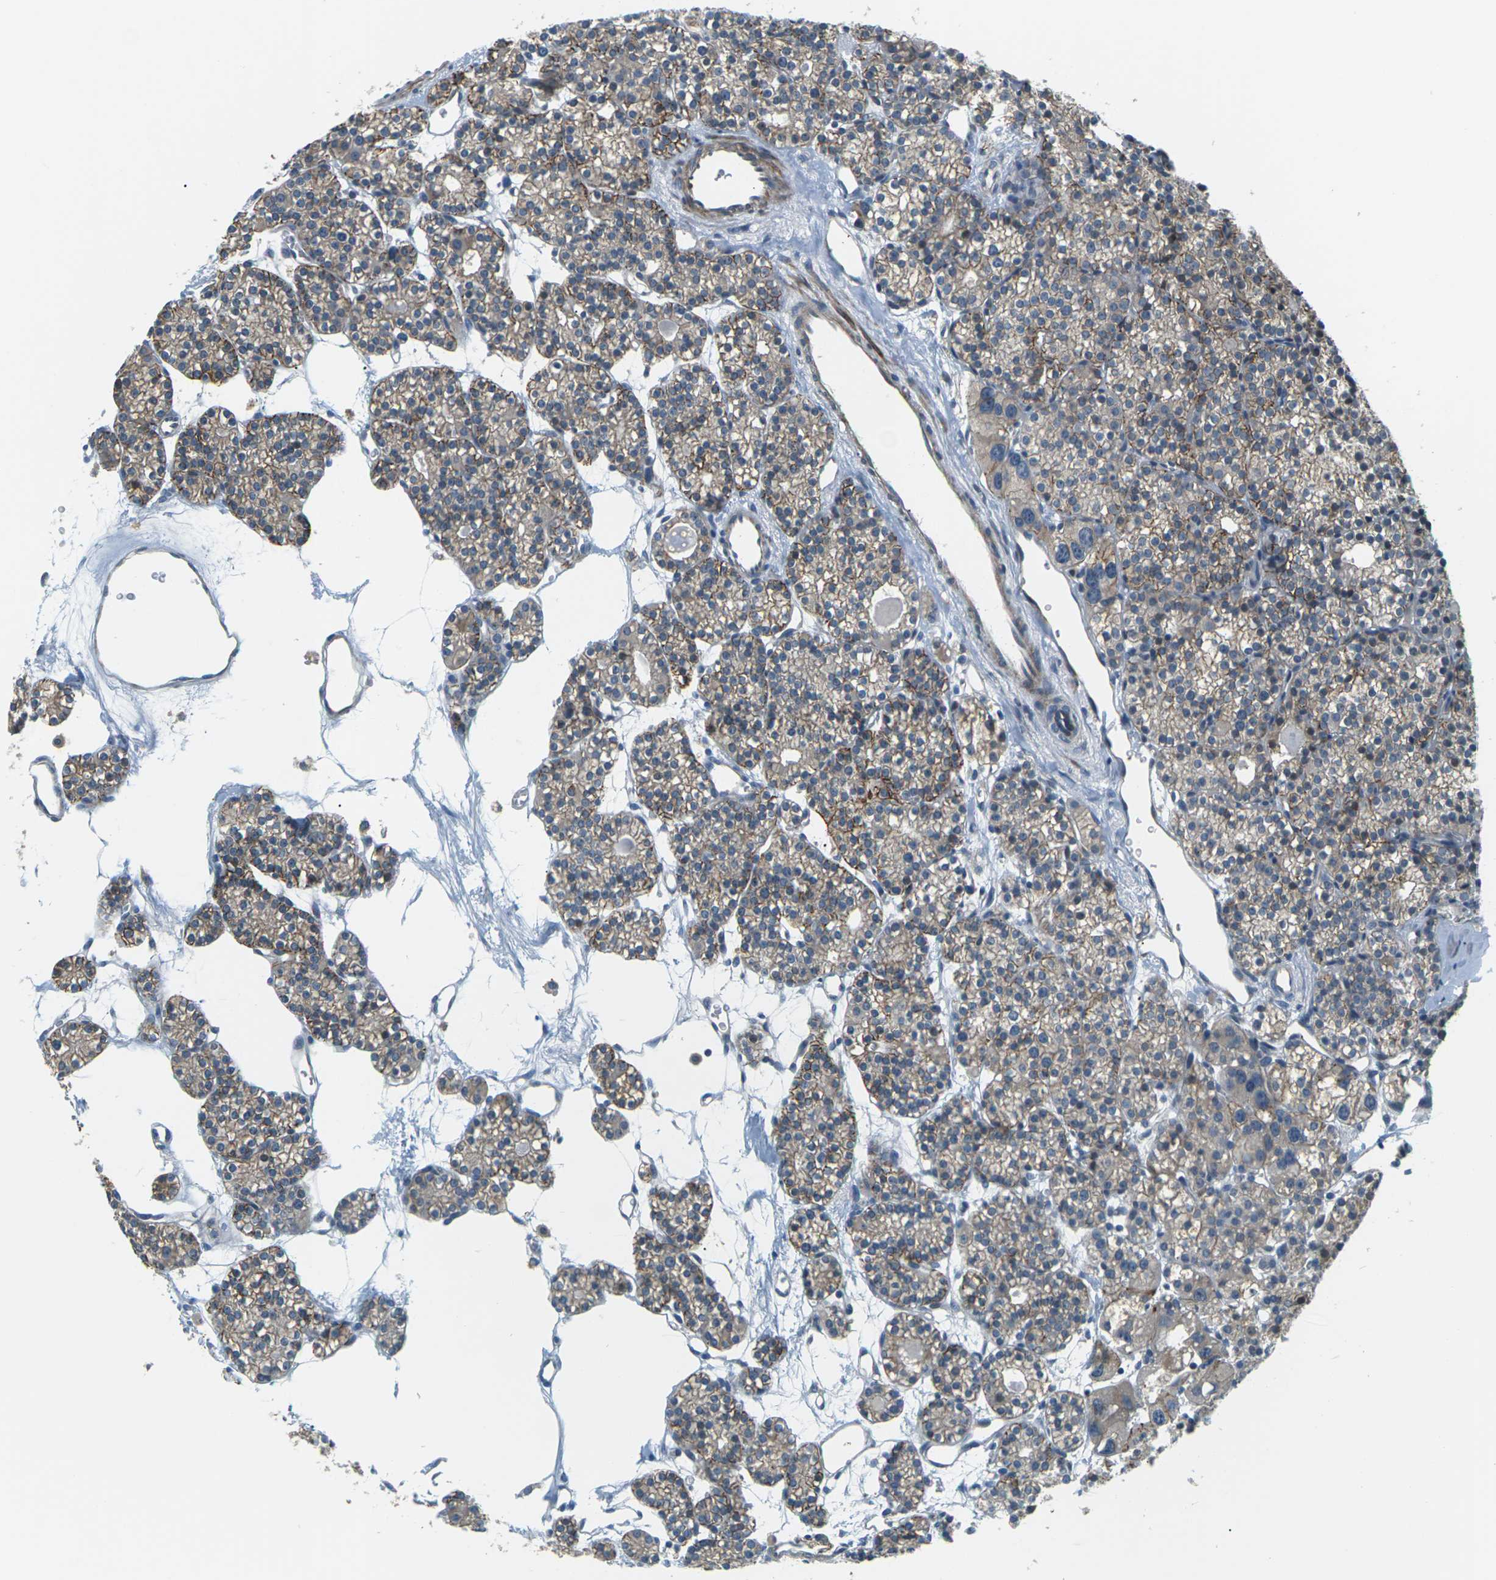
{"staining": {"intensity": "moderate", "quantity": "25%-75%", "location": "cytoplasmic/membranous"}, "tissue": "parathyroid gland", "cell_type": "Glandular cells", "image_type": "normal", "snomed": [{"axis": "morphology", "description": "Normal tissue, NOS"}, {"axis": "topography", "description": "Parathyroid gland"}], "caption": "IHC of unremarkable parathyroid gland shows medium levels of moderate cytoplasmic/membranous staining in approximately 25%-75% of glandular cells.", "gene": "SLC13A3", "patient": {"sex": "female", "age": 64}}